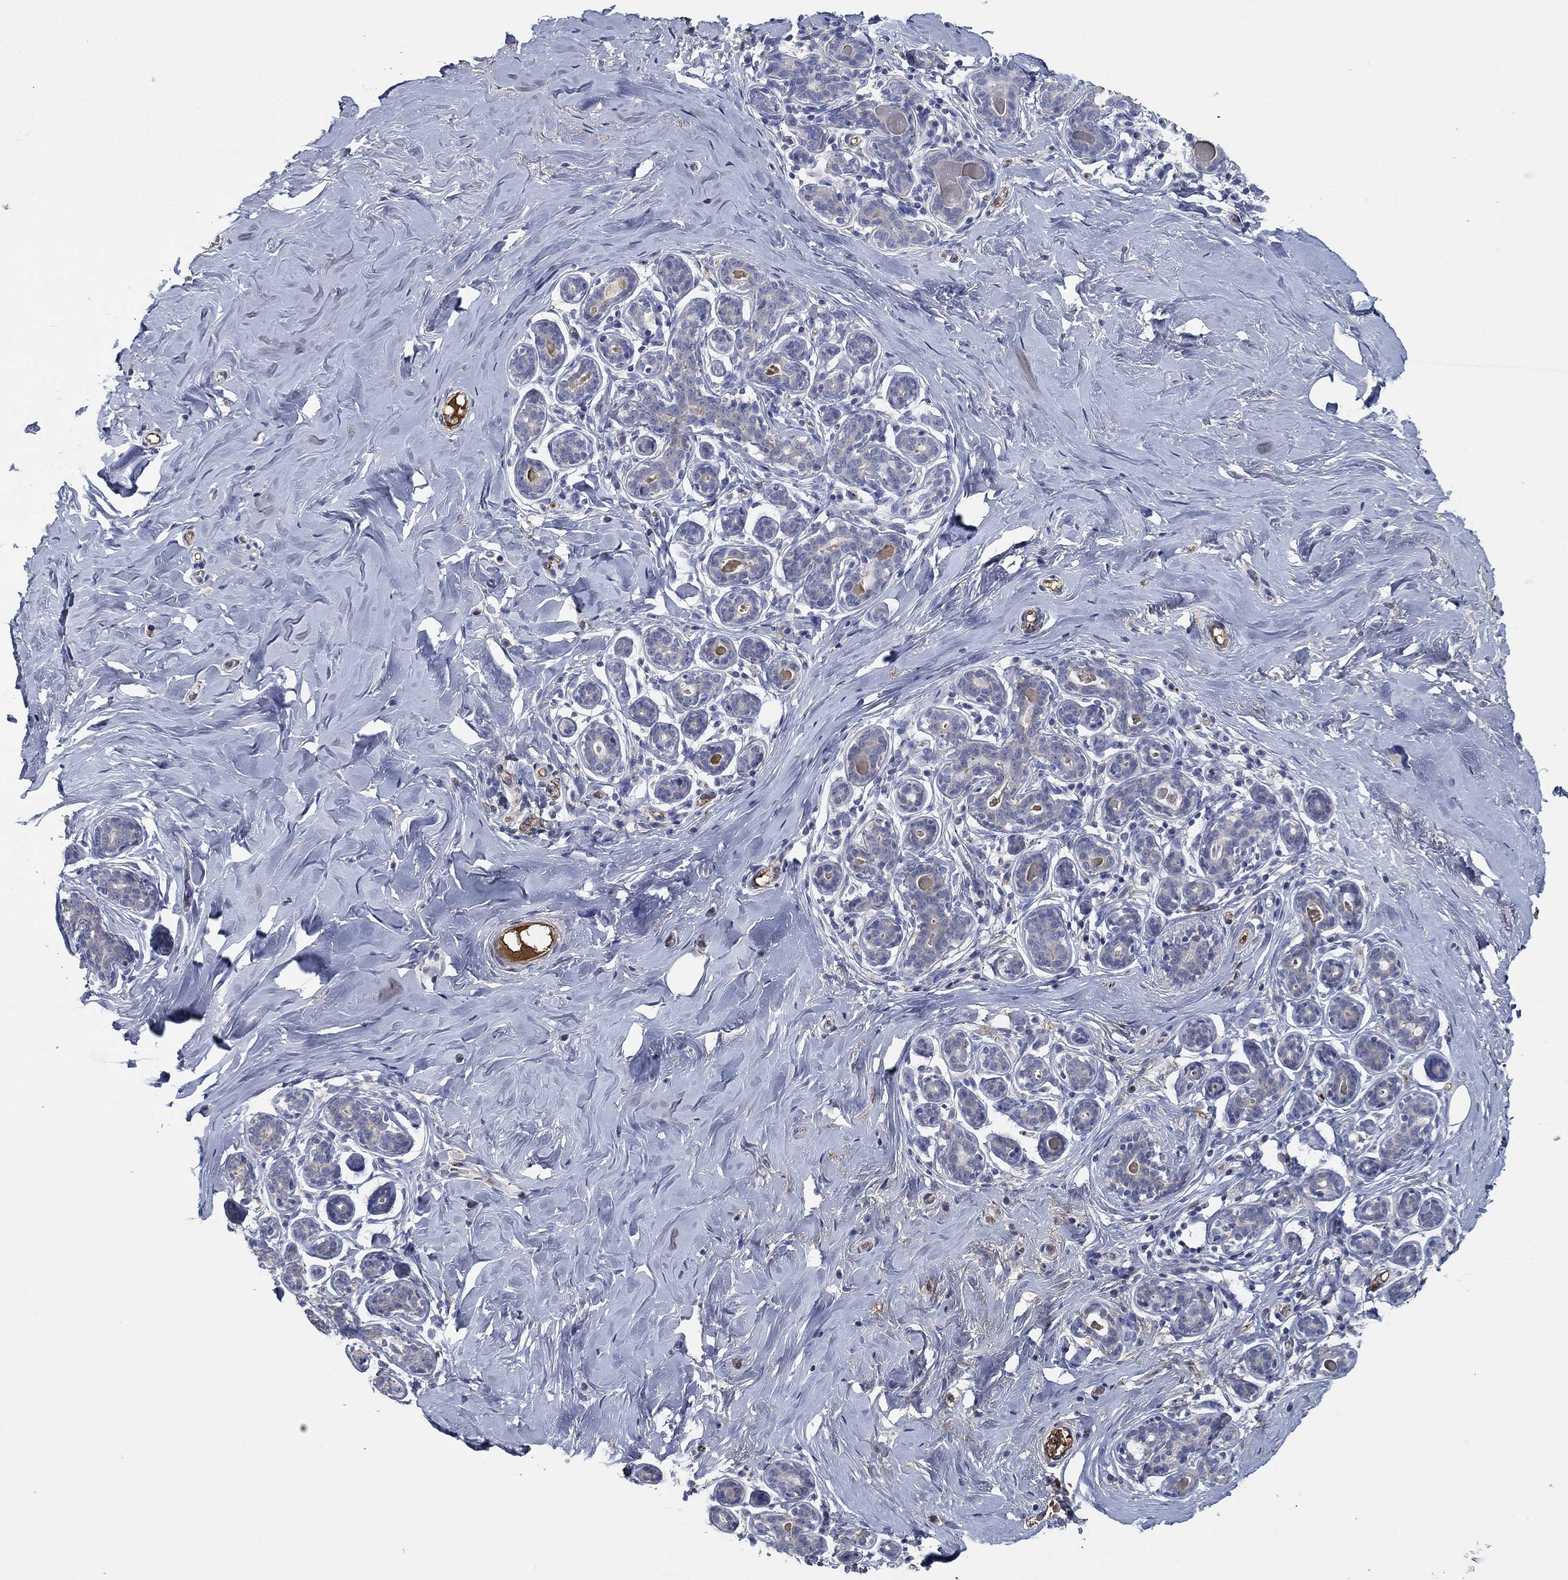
{"staining": {"intensity": "negative", "quantity": "none", "location": "none"}, "tissue": "breast", "cell_type": "Adipocytes", "image_type": "normal", "snomed": [{"axis": "morphology", "description": "Normal tissue, NOS"}, {"axis": "topography", "description": "Skin"}, {"axis": "topography", "description": "Breast"}], "caption": "Immunohistochemistry micrograph of benign breast: human breast stained with DAB demonstrates no significant protein expression in adipocytes.", "gene": "APOC3", "patient": {"sex": "female", "age": 43}}